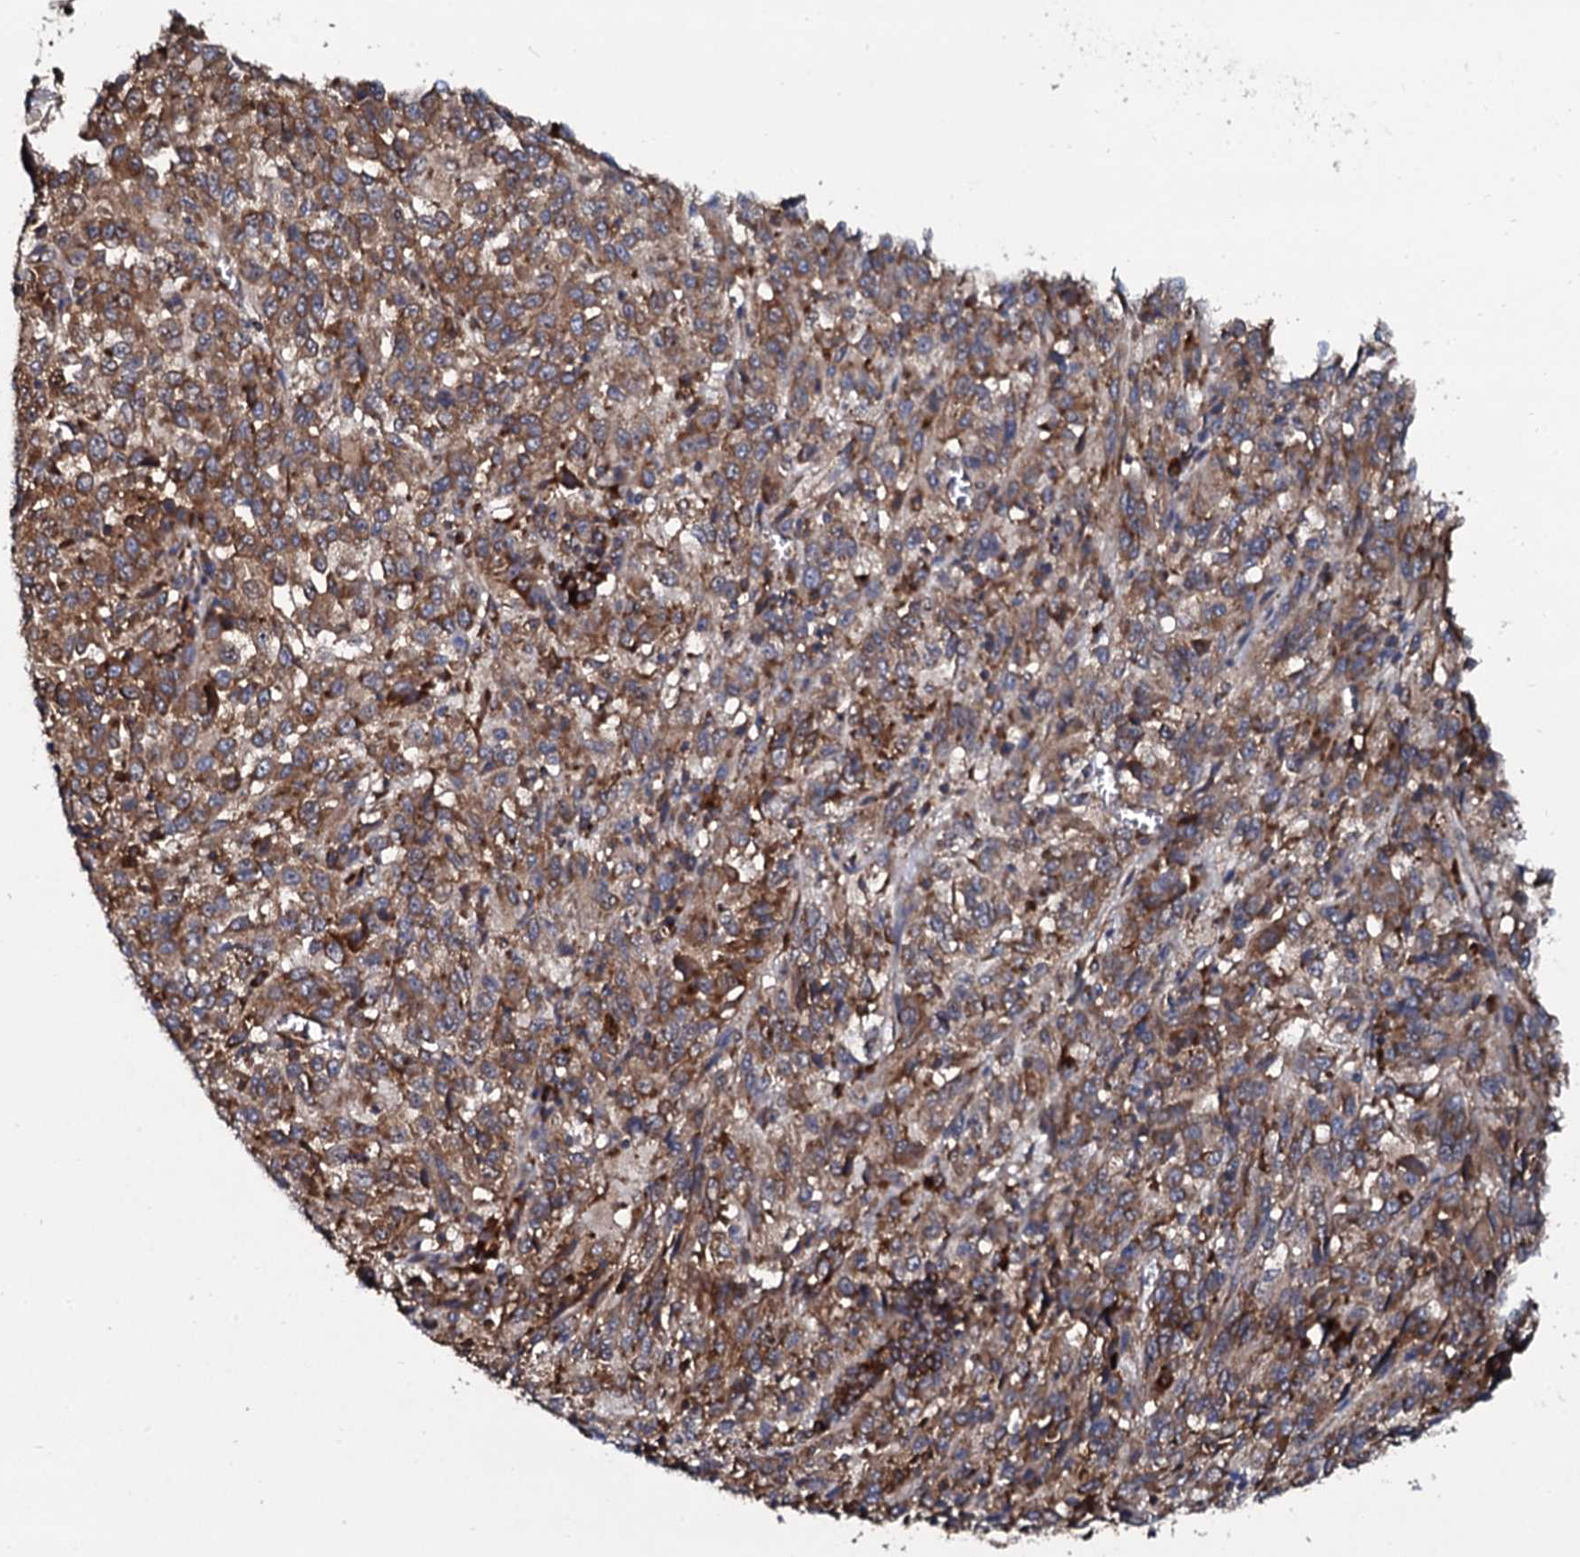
{"staining": {"intensity": "moderate", "quantity": ">75%", "location": "cytoplasmic/membranous"}, "tissue": "melanoma", "cell_type": "Tumor cells", "image_type": "cancer", "snomed": [{"axis": "morphology", "description": "Malignant melanoma, Metastatic site"}, {"axis": "topography", "description": "Lung"}], "caption": "Immunohistochemical staining of human malignant melanoma (metastatic site) exhibits medium levels of moderate cytoplasmic/membranous expression in about >75% of tumor cells.", "gene": "SPTY2D1", "patient": {"sex": "male", "age": 64}}